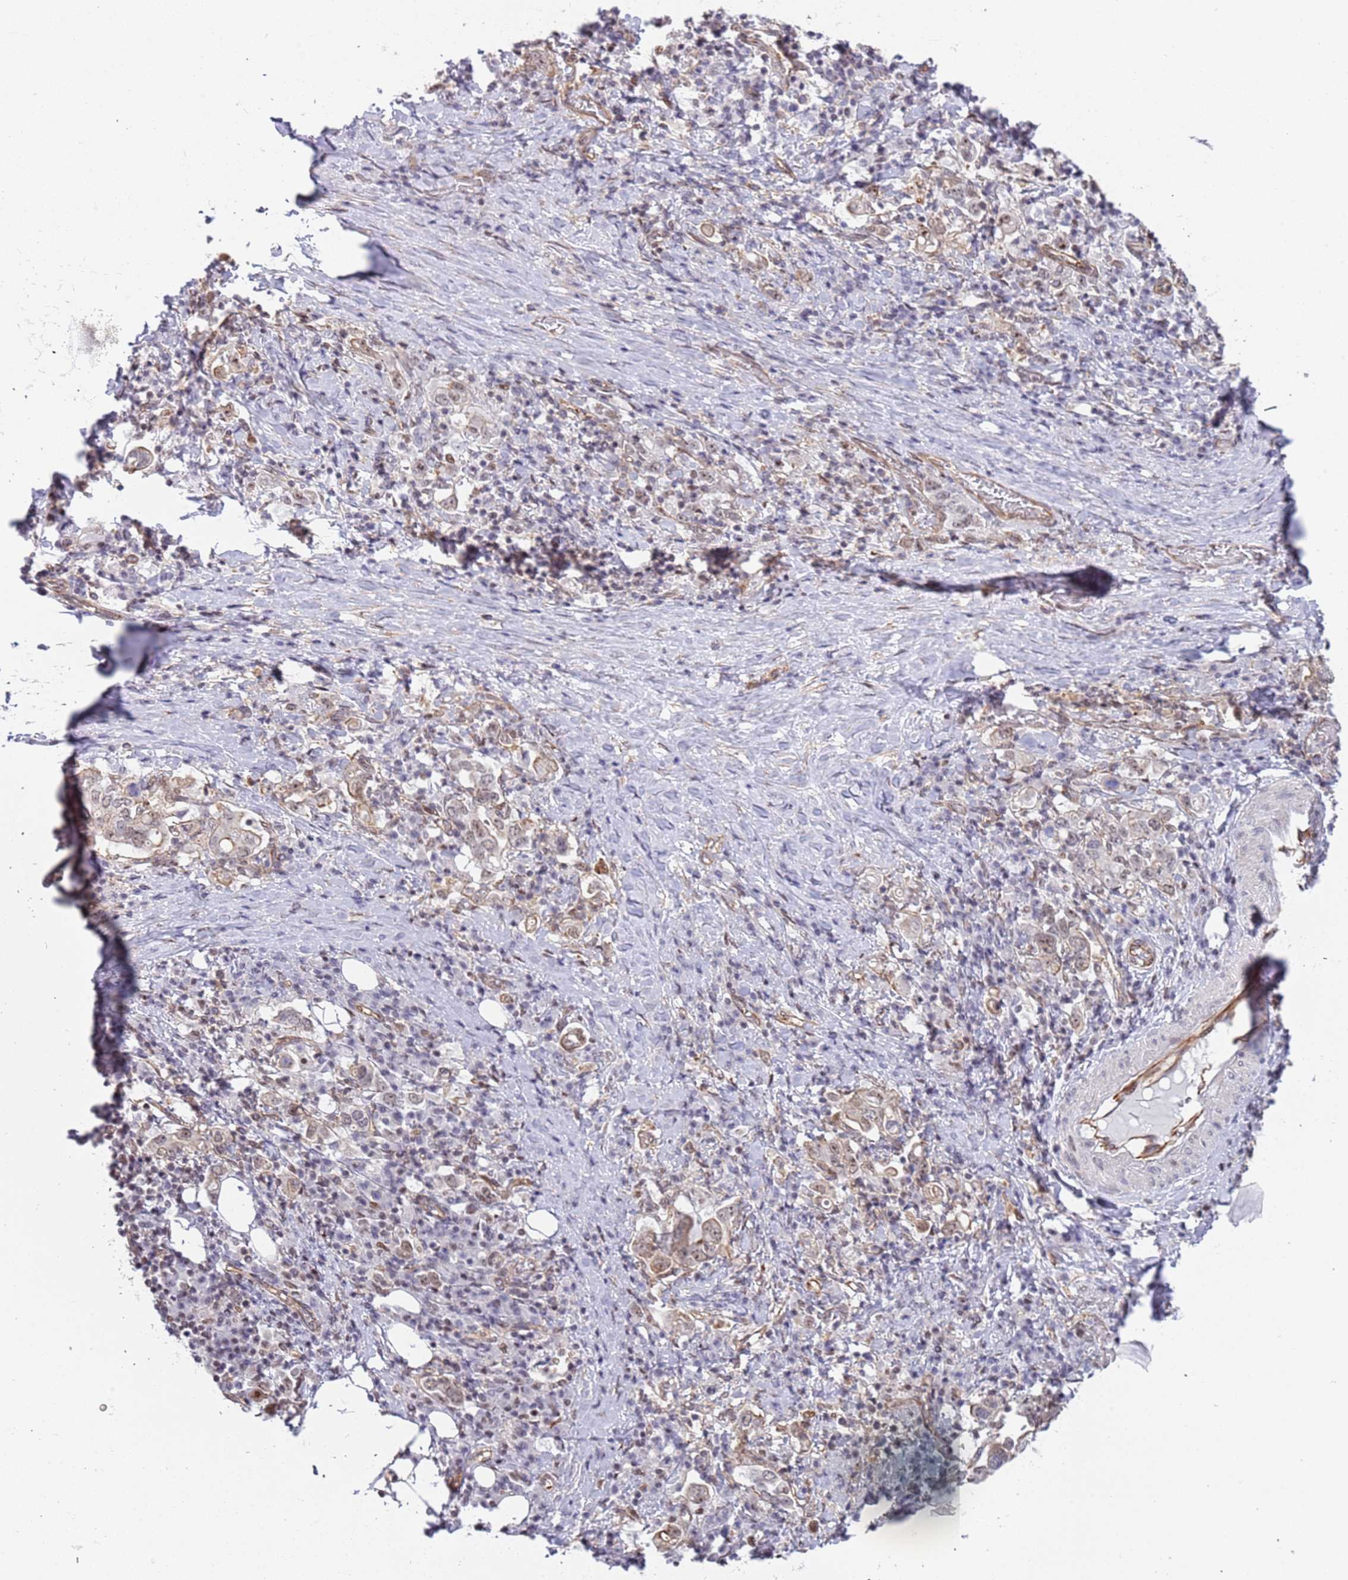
{"staining": {"intensity": "weak", "quantity": "25%-75%", "location": "nuclear"}, "tissue": "stomach cancer", "cell_type": "Tumor cells", "image_type": "cancer", "snomed": [{"axis": "morphology", "description": "Adenocarcinoma, NOS"}, {"axis": "topography", "description": "Stomach, upper"}, {"axis": "topography", "description": "Stomach"}], "caption": "The immunohistochemical stain highlights weak nuclear expression in tumor cells of adenocarcinoma (stomach) tissue.", "gene": "LRMDA", "patient": {"sex": "male", "age": 62}}